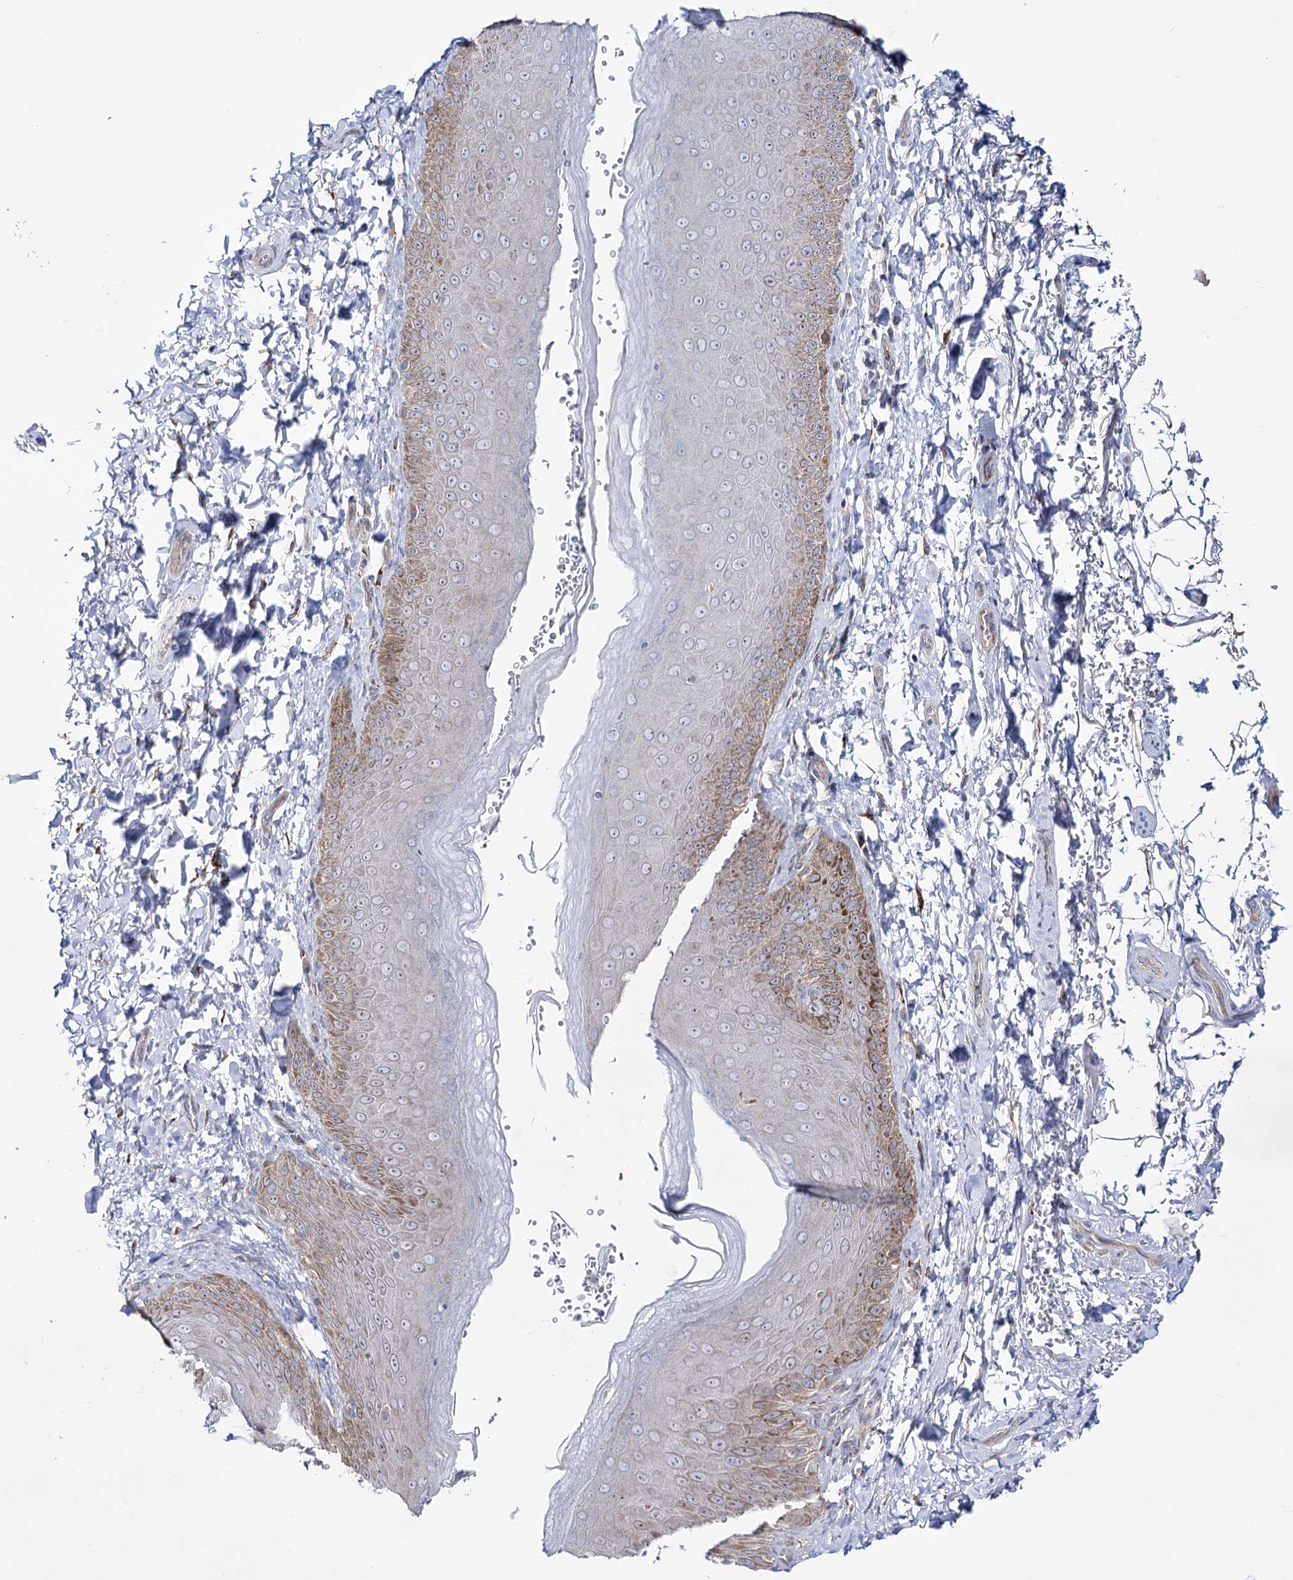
{"staining": {"intensity": "moderate", "quantity": "<25%", "location": "cytoplasmic/membranous"}, "tissue": "skin", "cell_type": "Epidermal cells", "image_type": "normal", "snomed": [{"axis": "morphology", "description": "Normal tissue, NOS"}, {"axis": "topography", "description": "Anal"}], "caption": "The photomicrograph shows a brown stain indicating the presence of a protein in the cytoplasmic/membranous of epidermal cells in skin. (IHC, brightfield microscopy, high magnification).", "gene": "METTL5", "patient": {"sex": "male", "age": 44}}